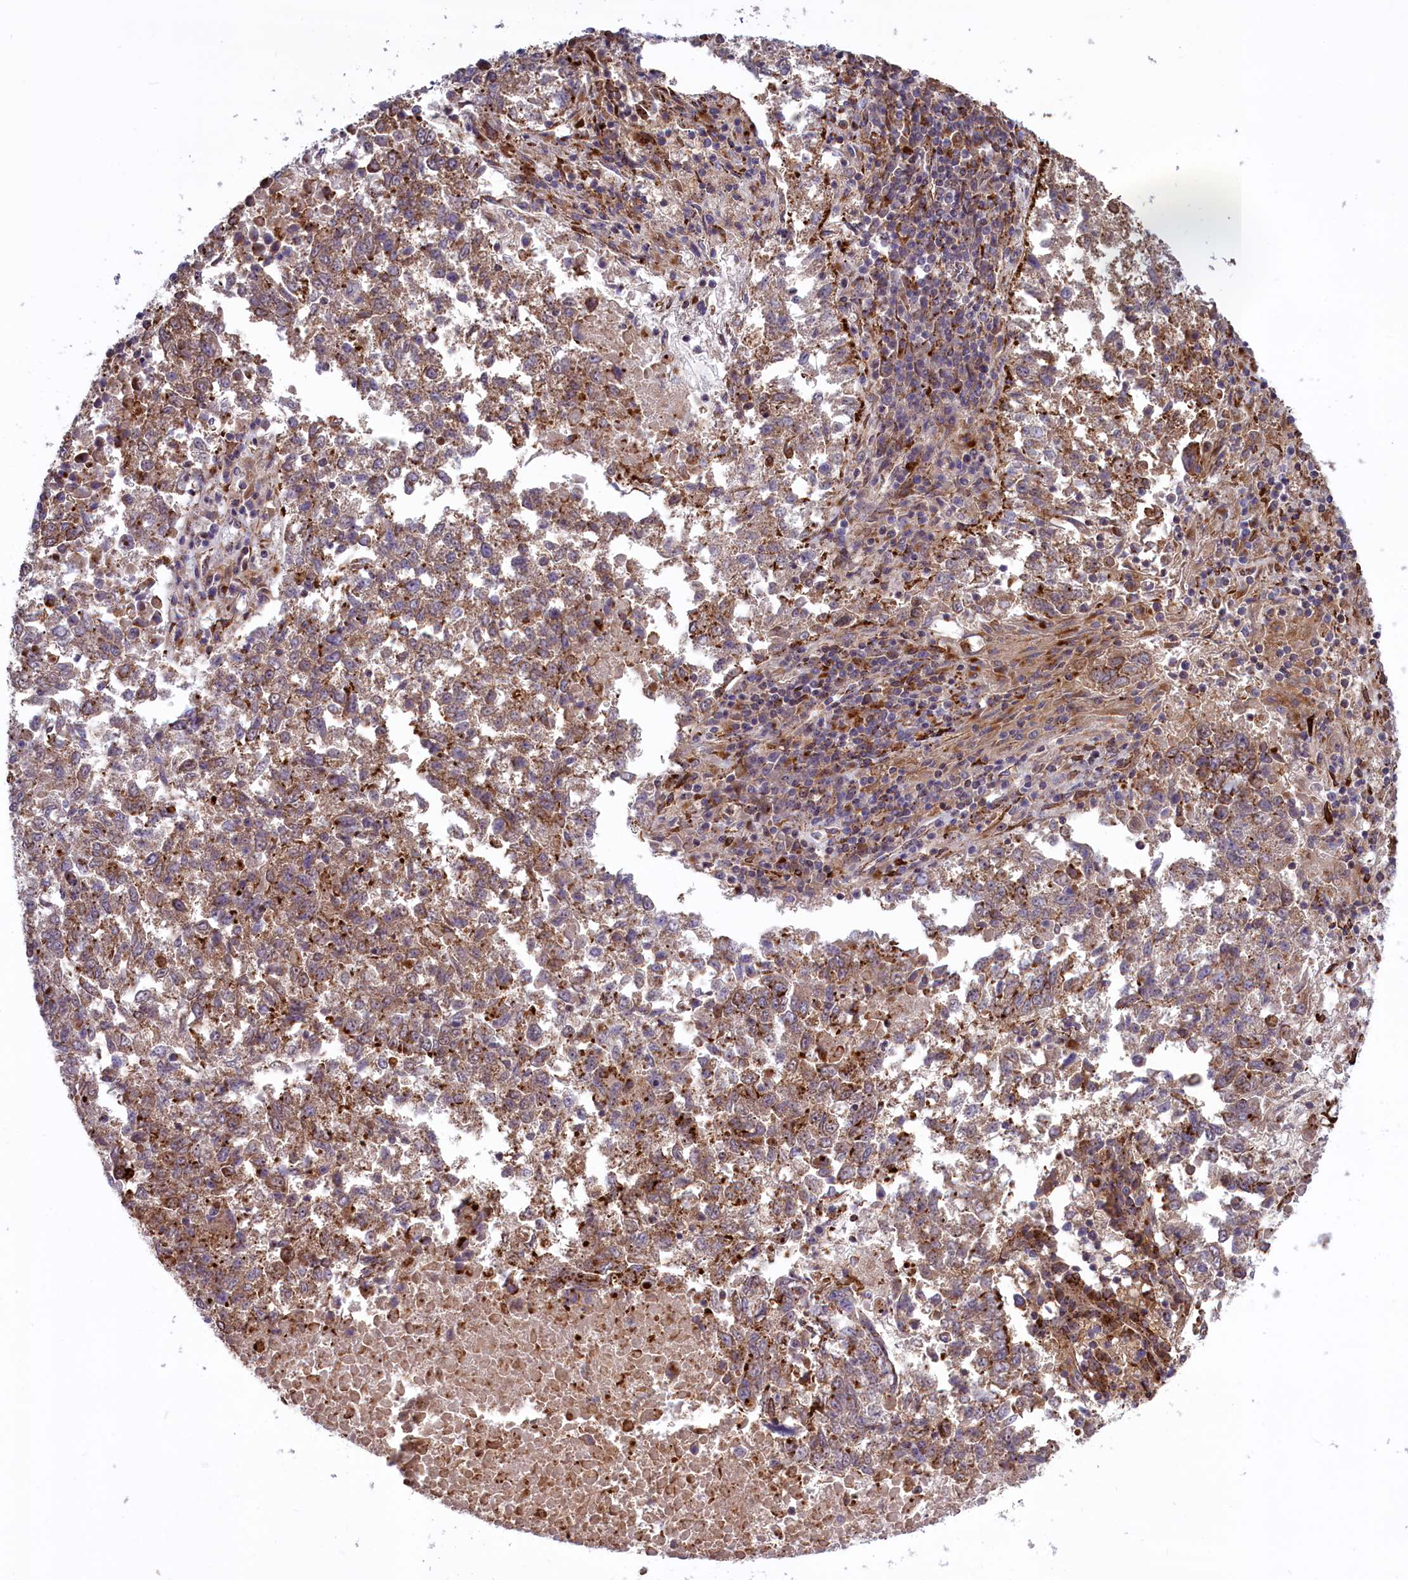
{"staining": {"intensity": "moderate", "quantity": ">75%", "location": "cytoplasmic/membranous"}, "tissue": "lung cancer", "cell_type": "Tumor cells", "image_type": "cancer", "snomed": [{"axis": "morphology", "description": "Squamous cell carcinoma, NOS"}, {"axis": "topography", "description": "Lung"}], "caption": "Lung cancer (squamous cell carcinoma) stained with DAB IHC demonstrates medium levels of moderate cytoplasmic/membranous expression in approximately >75% of tumor cells. Nuclei are stained in blue.", "gene": "MAN2B1", "patient": {"sex": "male", "age": 73}}